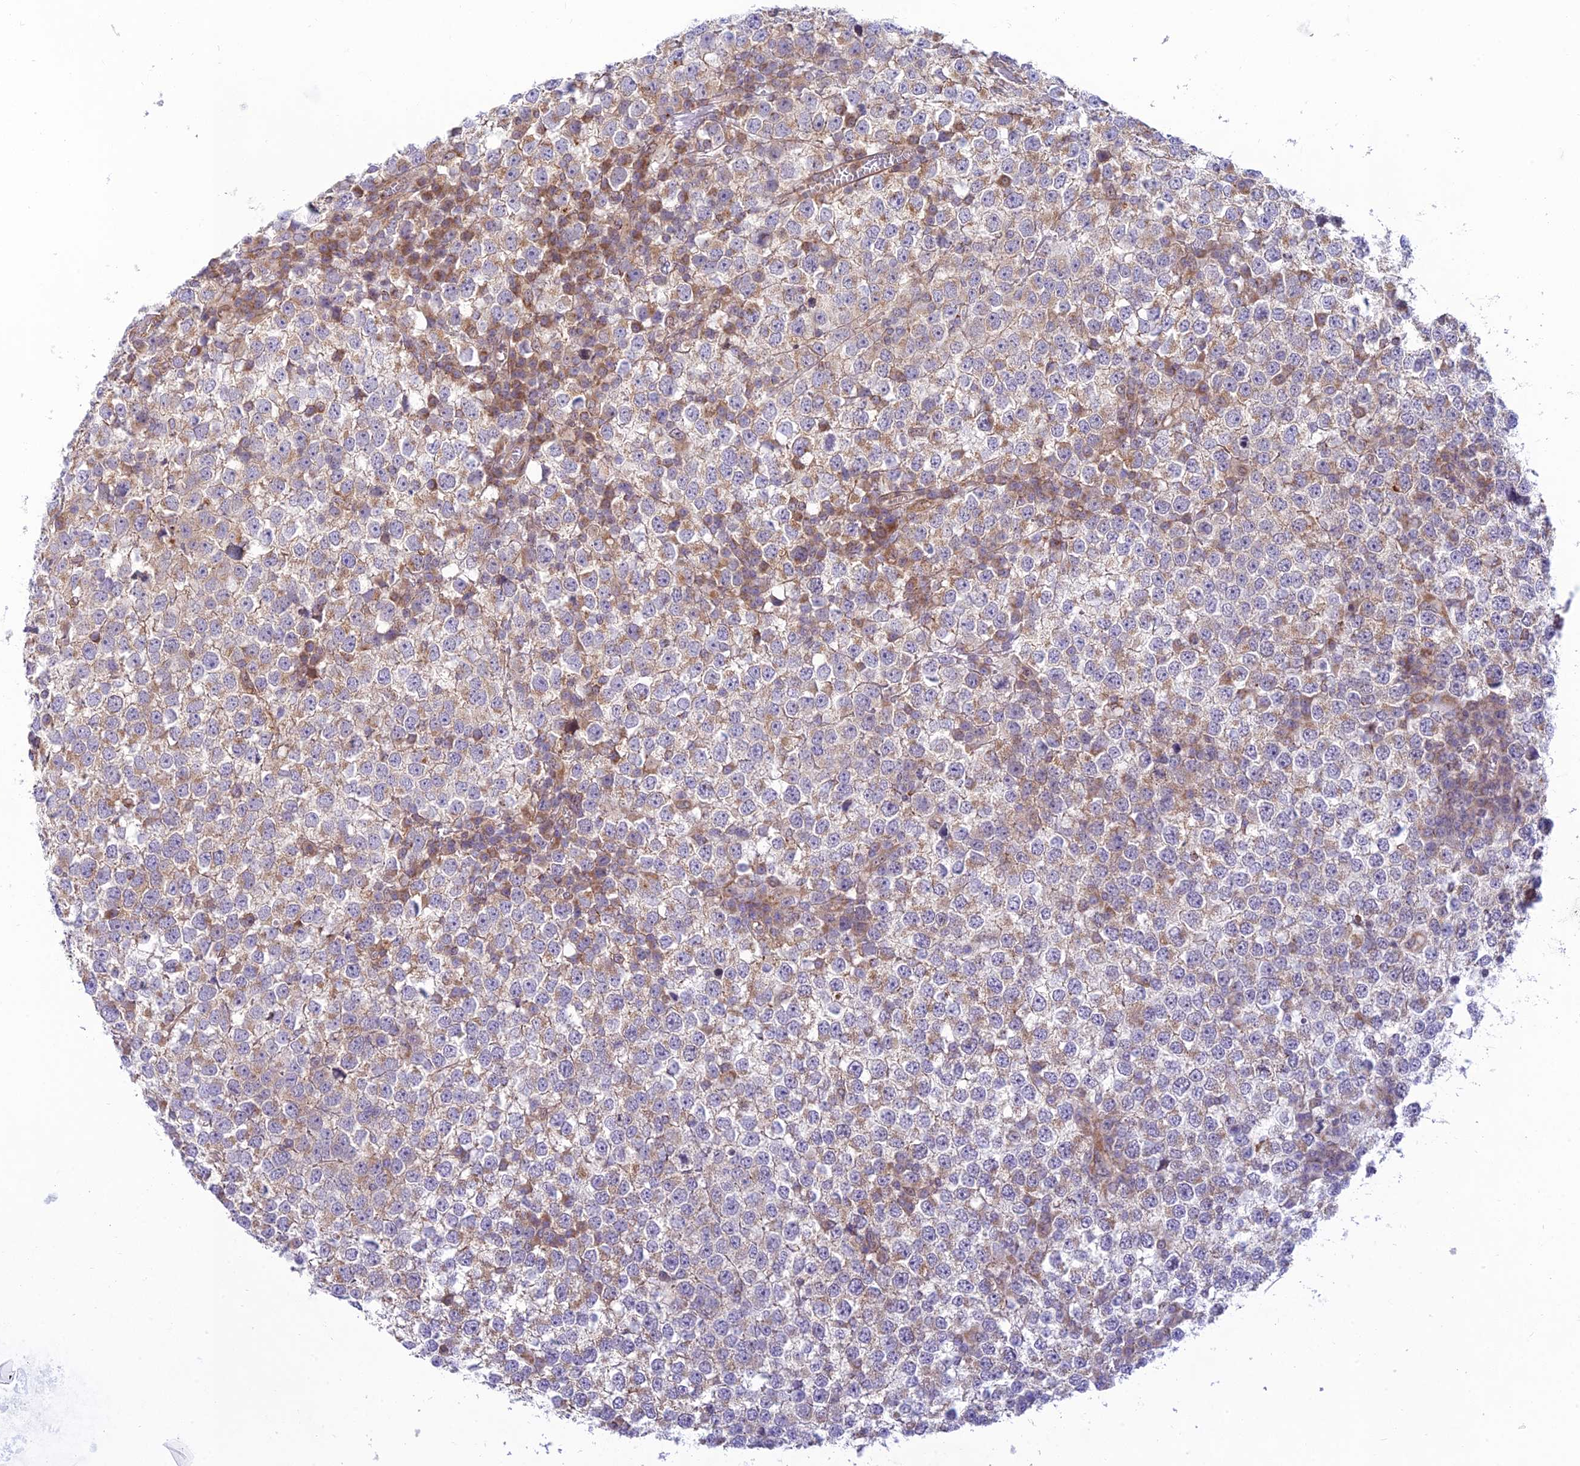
{"staining": {"intensity": "weak", "quantity": "25%-75%", "location": "cytoplasmic/membranous"}, "tissue": "testis cancer", "cell_type": "Tumor cells", "image_type": "cancer", "snomed": [{"axis": "morphology", "description": "Seminoma, NOS"}, {"axis": "topography", "description": "Testis"}], "caption": "Immunohistochemistry (IHC) image of human testis cancer (seminoma) stained for a protein (brown), which exhibits low levels of weak cytoplasmic/membranous staining in about 25%-75% of tumor cells.", "gene": "HOOK2", "patient": {"sex": "male", "age": 65}}